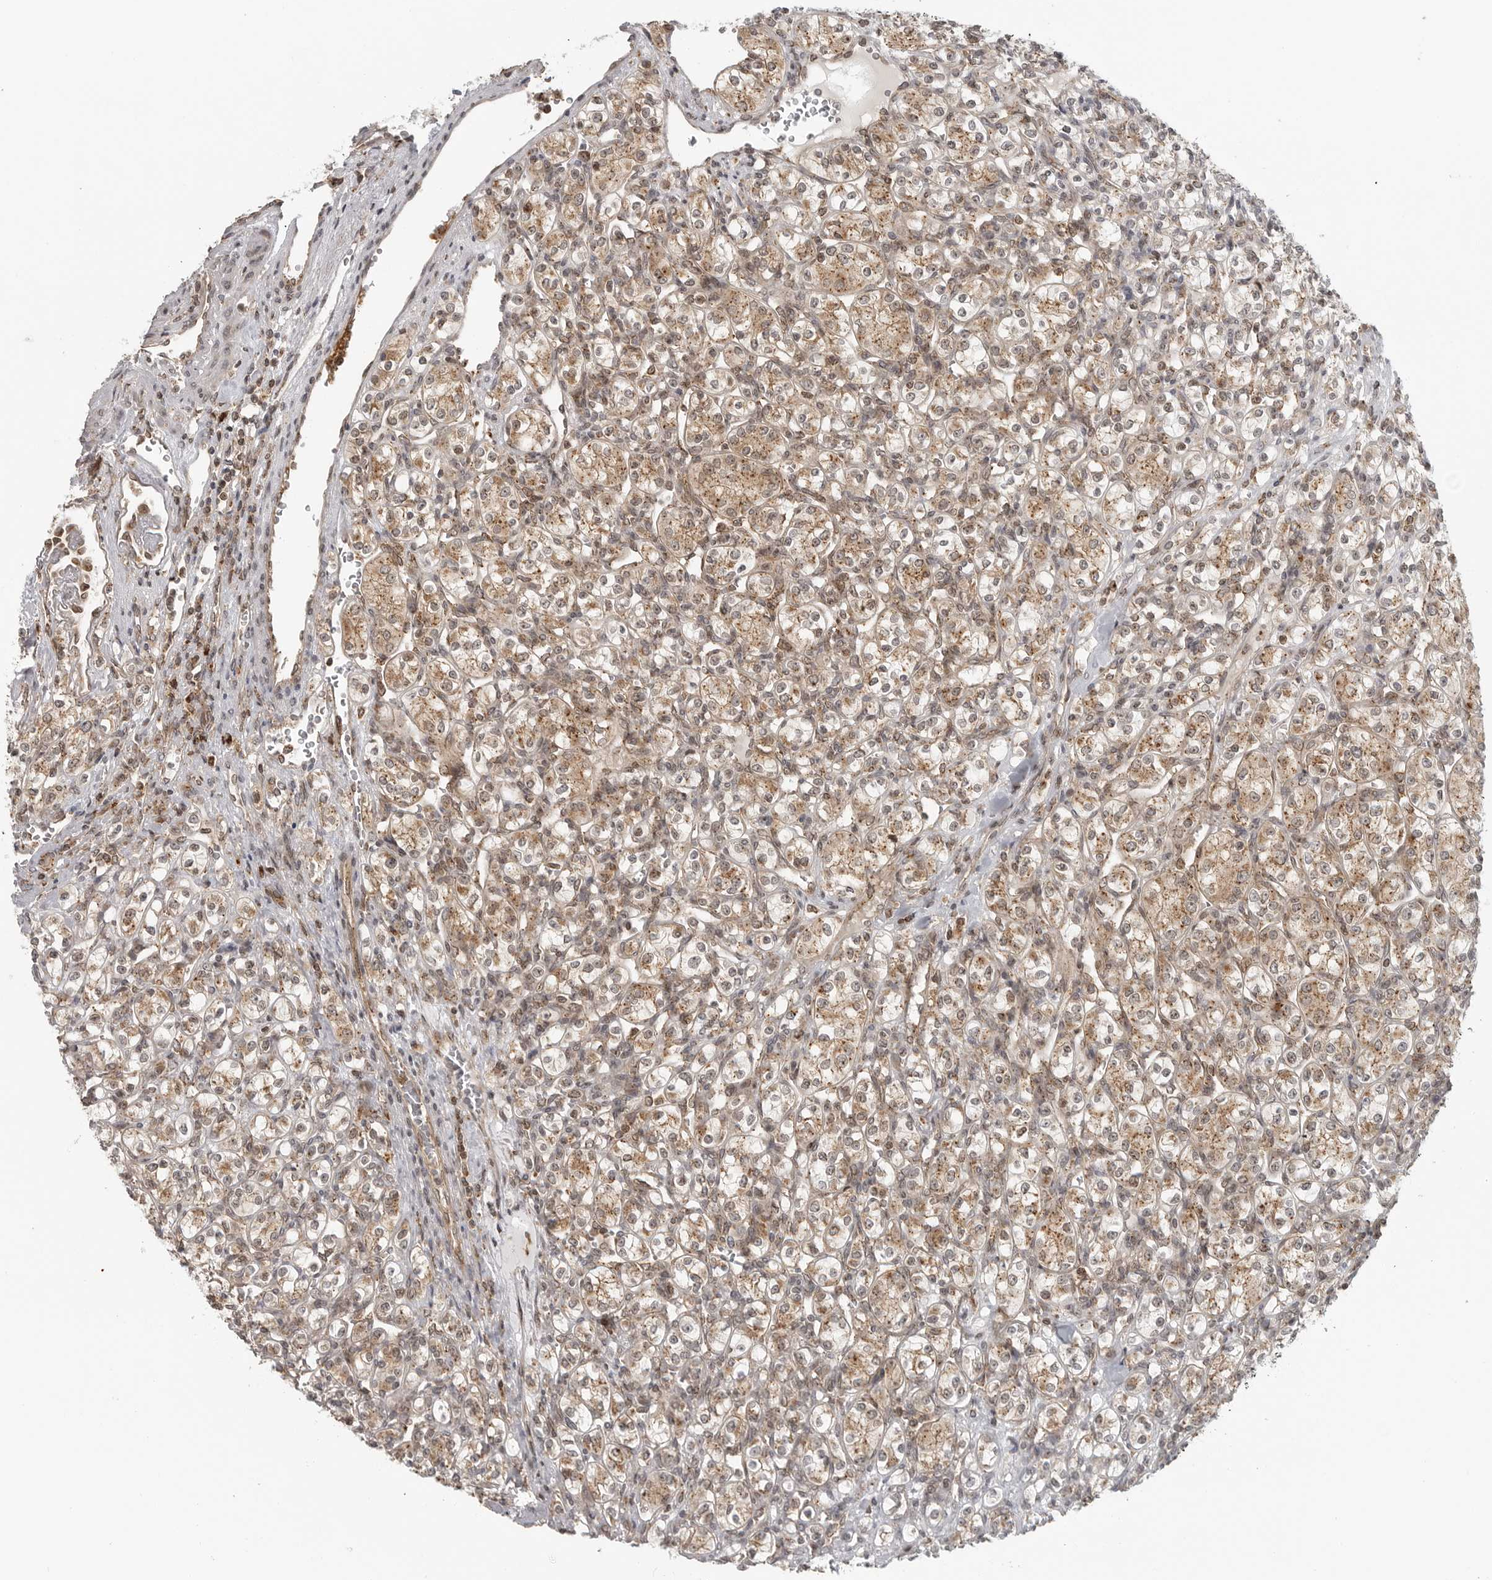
{"staining": {"intensity": "moderate", "quantity": ">75%", "location": "cytoplasmic/membranous"}, "tissue": "renal cancer", "cell_type": "Tumor cells", "image_type": "cancer", "snomed": [{"axis": "morphology", "description": "Adenocarcinoma, NOS"}, {"axis": "topography", "description": "Kidney"}], "caption": "IHC staining of renal adenocarcinoma, which demonstrates medium levels of moderate cytoplasmic/membranous positivity in about >75% of tumor cells indicating moderate cytoplasmic/membranous protein staining. The staining was performed using DAB (brown) for protein detection and nuclei were counterstained in hematoxylin (blue).", "gene": "COPA", "patient": {"sex": "male", "age": 77}}